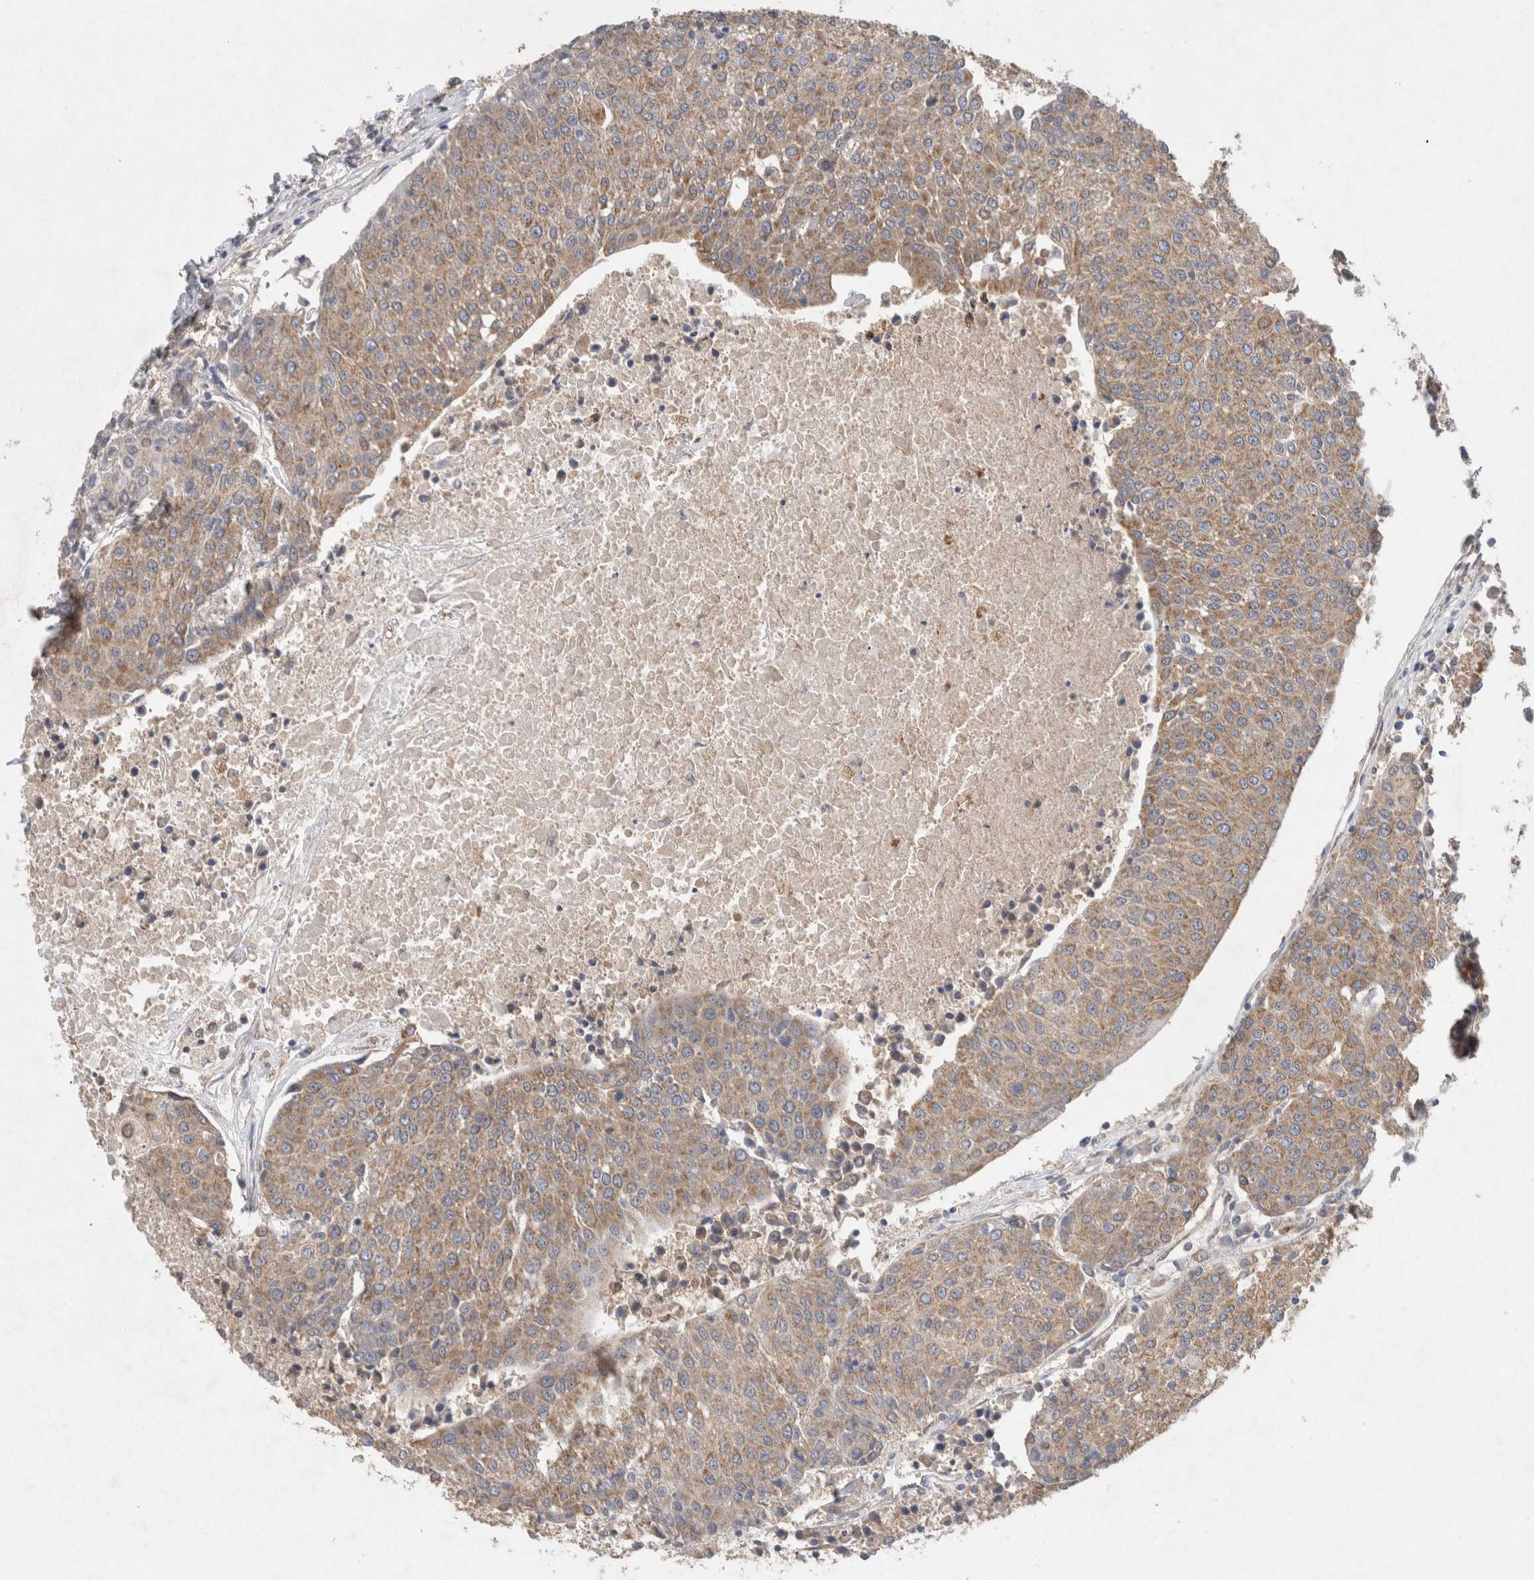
{"staining": {"intensity": "moderate", "quantity": ">75%", "location": "cytoplasmic/membranous"}, "tissue": "urothelial cancer", "cell_type": "Tumor cells", "image_type": "cancer", "snomed": [{"axis": "morphology", "description": "Urothelial carcinoma, High grade"}, {"axis": "topography", "description": "Urinary bladder"}], "caption": "This histopathology image displays immunohistochemistry (IHC) staining of urothelial cancer, with medium moderate cytoplasmic/membranous staining in about >75% of tumor cells.", "gene": "RAB14", "patient": {"sex": "female", "age": 85}}